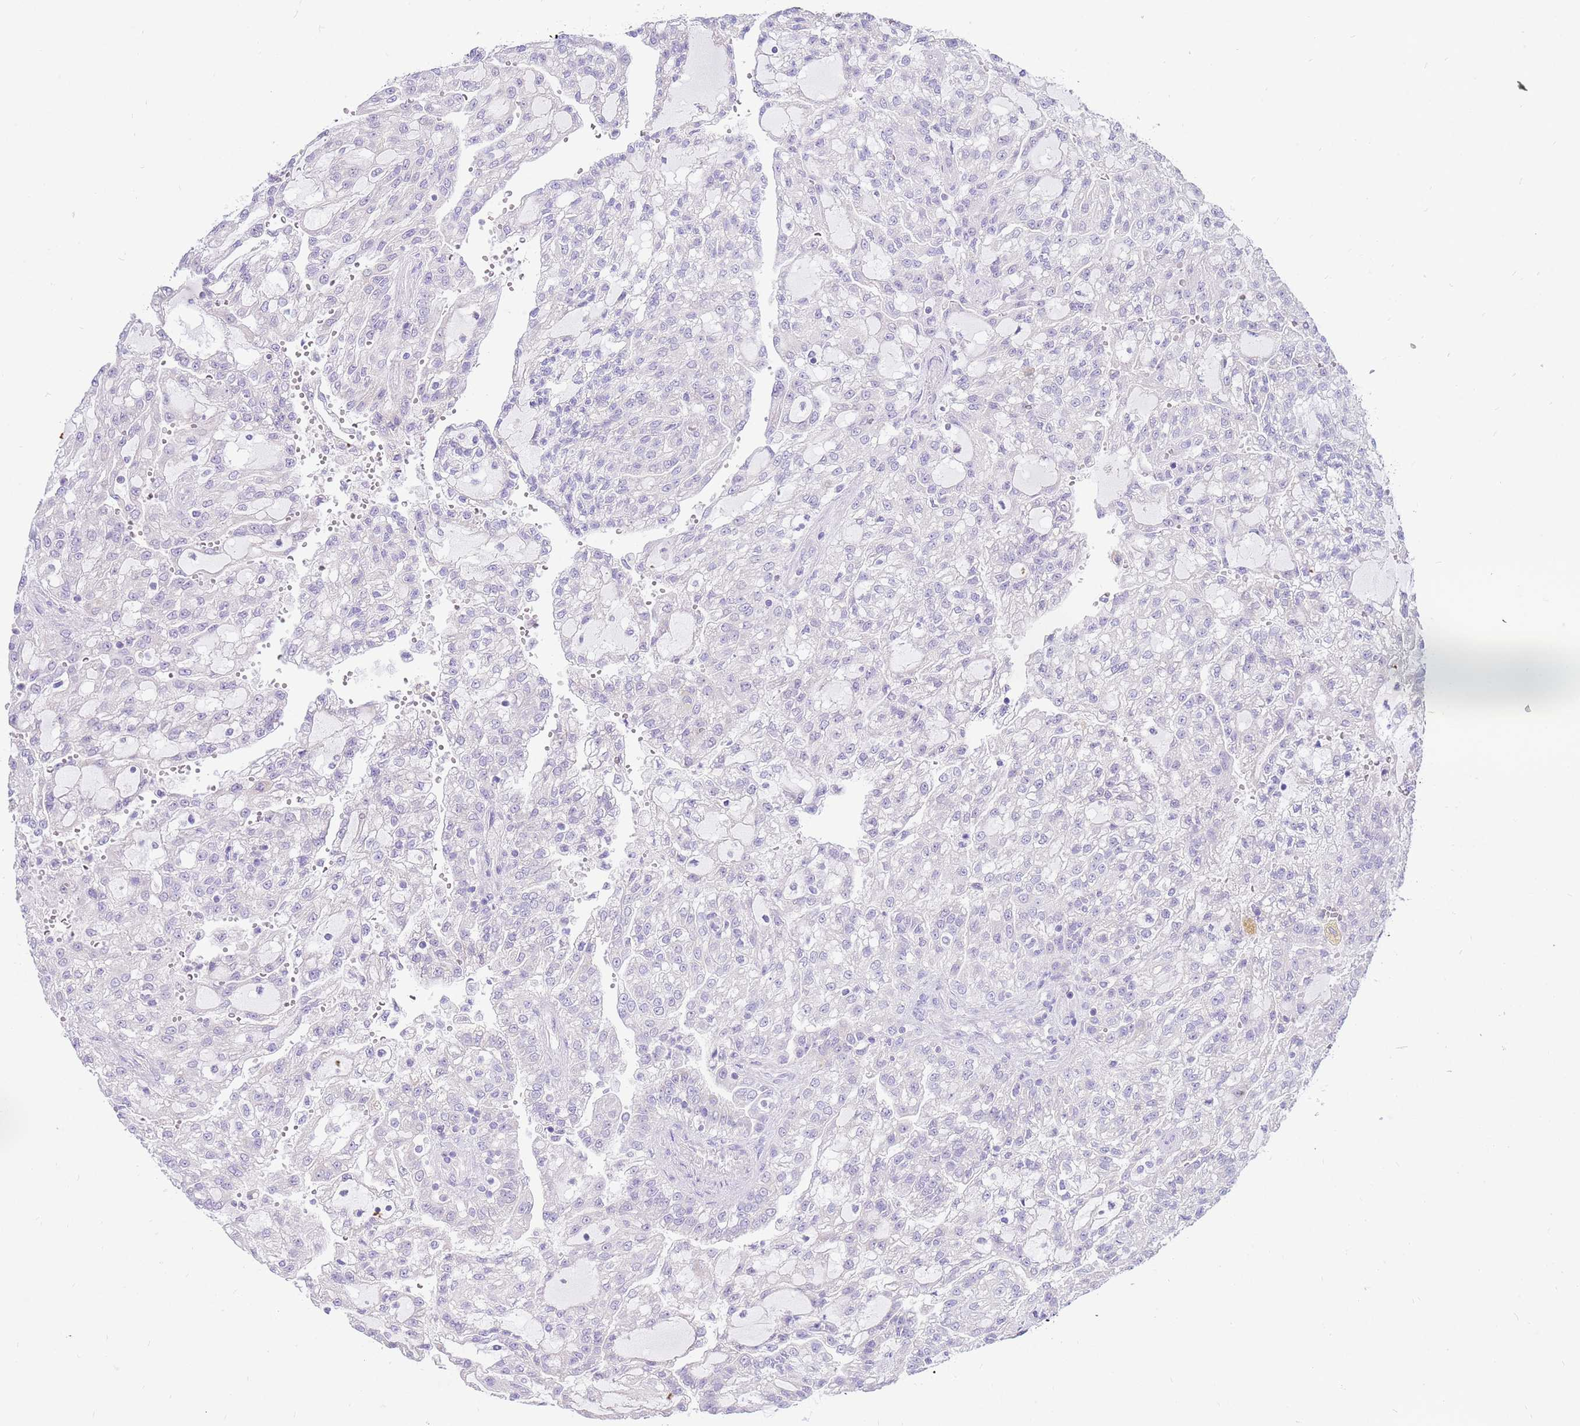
{"staining": {"intensity": "negative", "quantity": "none", "location": "none"}, "tissue": "renal cancer", "cell_type": "Tumor cells", "image_type": "cancer", "snomed": [{"axis": "morphology", "description": "Adenocarcinoma, NOS"}, {"axis": "topography", "description": "Kidney"}], "caption": "Immunohistochemistry (IHC) histopathology image of human adenocarcinoma (renal) stained for a protein (brown), which demonstrates no positivity in tumor cells.", "gene": "IGF1R", "patient": {"sex": "male", "age": 63}}